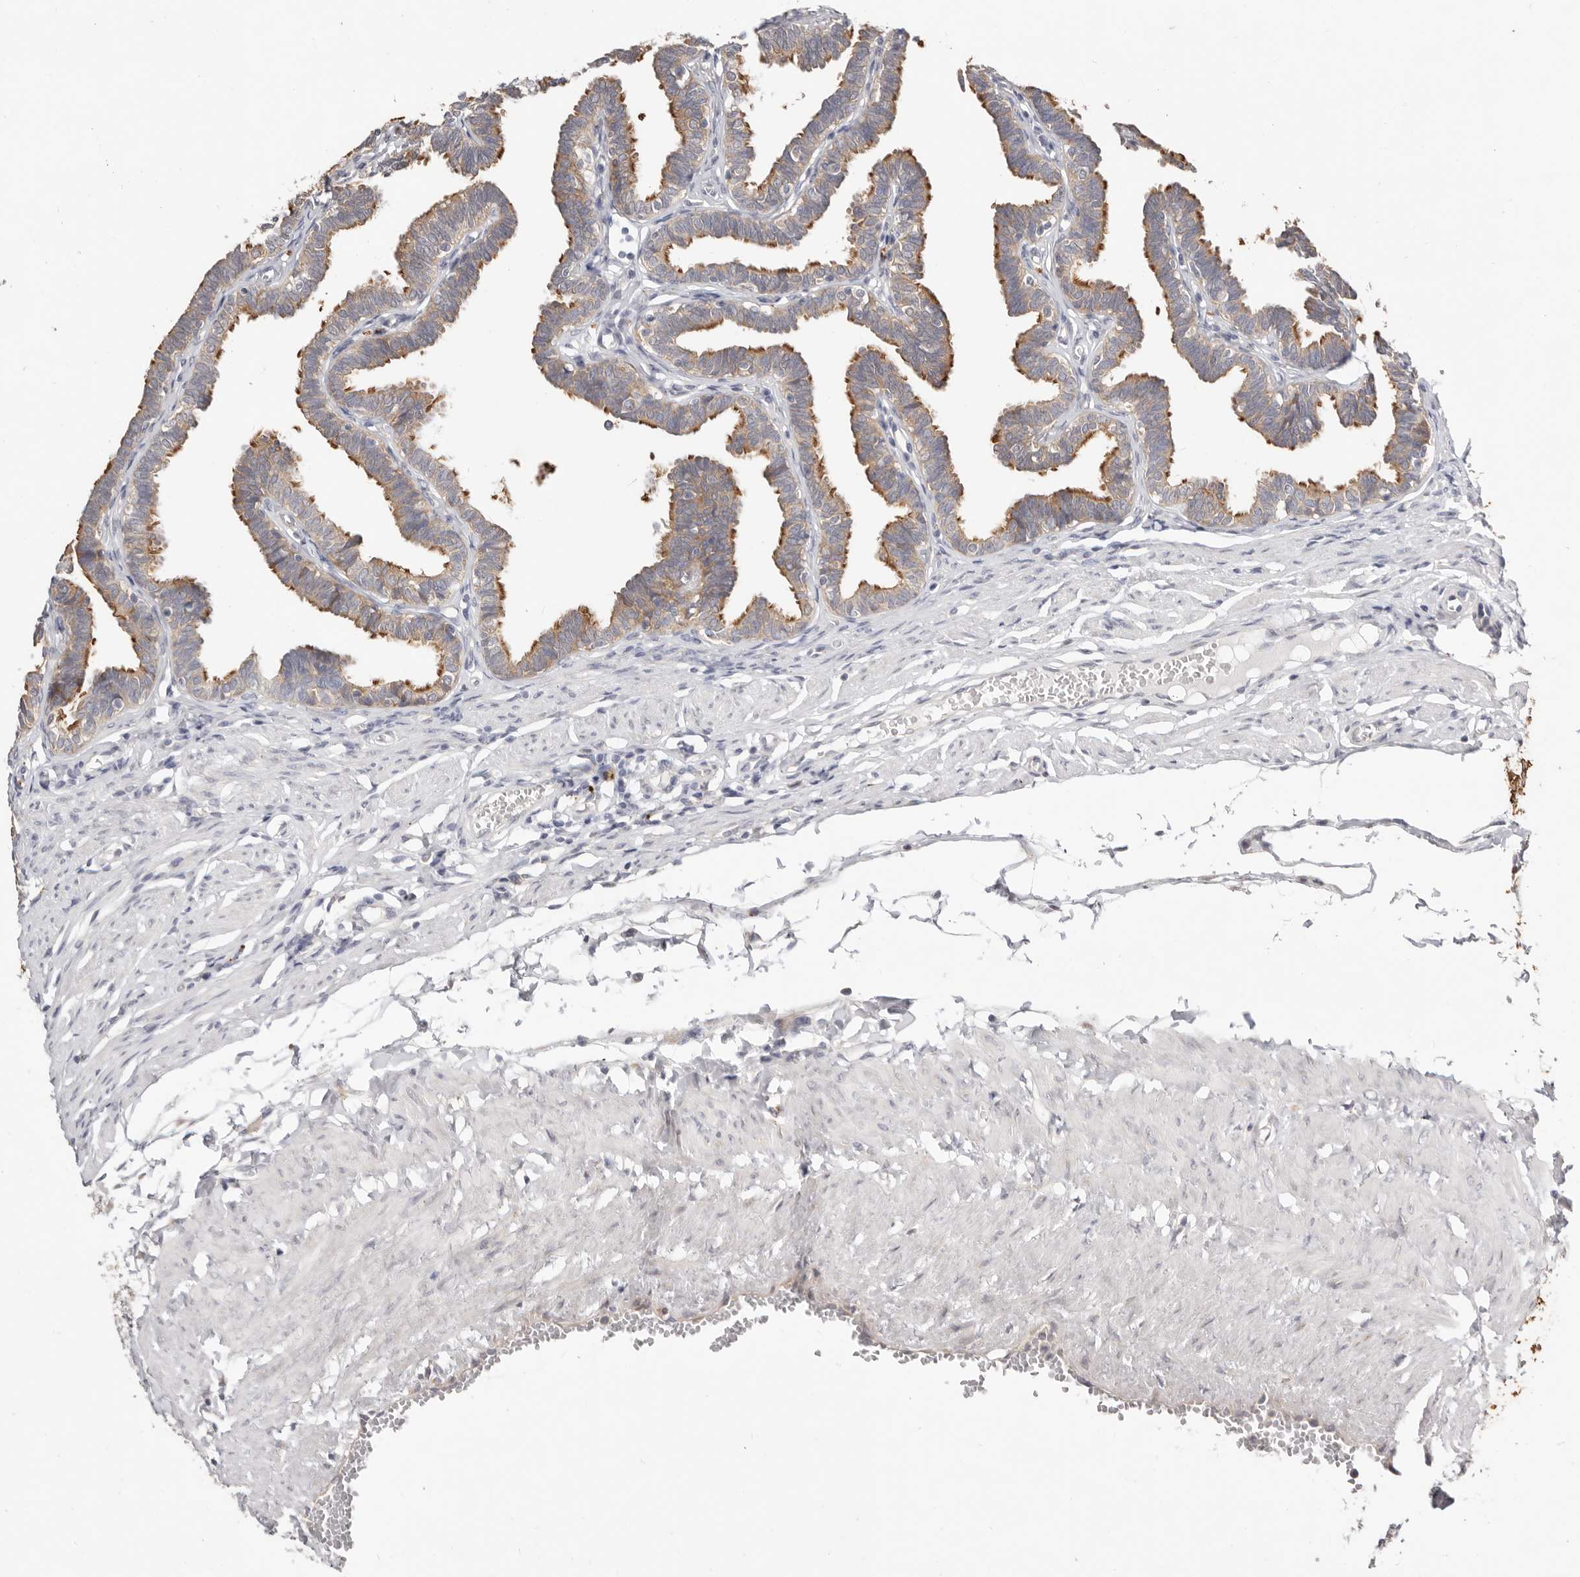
{"staining": {"intensity": "moderate", "quantity": ">75%", "location": "cytoplasmic/membranous"}, "tissue": "fallopian tube", "cell_type": "Glandular cells", "image_type": "normal", "snomed": [{"axis": "morphology", "description": "Normal tissue, NOS"}, {"axis": "topography", "description": "Fallopian tube"}, {"axis": "topography", "description": "Ovary"}], "caption": "Normal fallopian tube exhibits moderate cytoplasmic/membranous positivity in approximately >75% of glandular cells, visualized by immunohistochemistry.", "gene": "WDR77", "patient": {"sex": "female", "age": 23}}